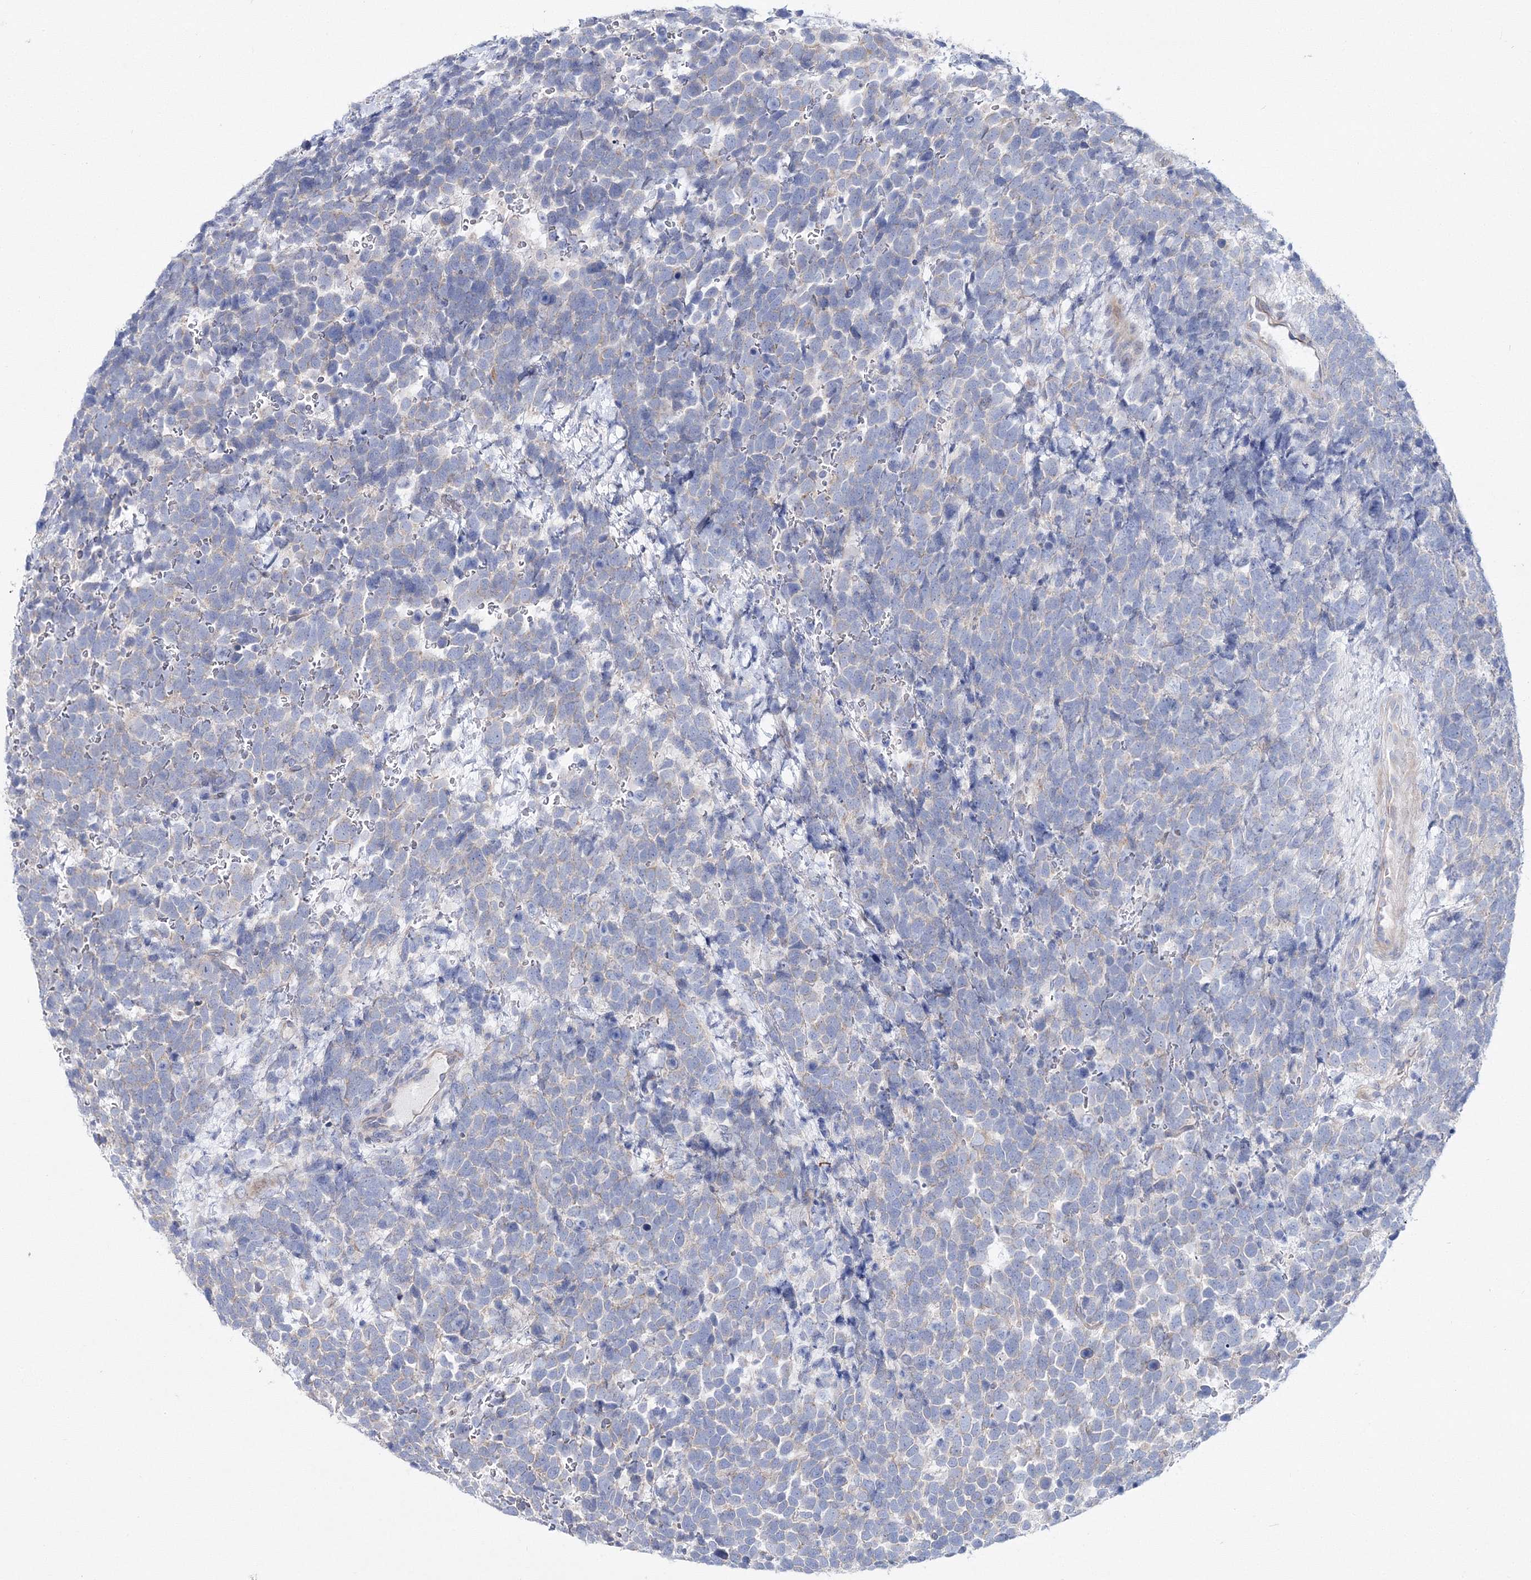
{"staining": {"intensity": "negative", "quantity": "none", "location": "none"}, "tissue": "urothelial cancer", "cell_type": "Tumor cells", "image_type": "cancer", "snomed": [{"axis": "morphology", "description": "Urothelial carcinoma, High grade"}, {"axis": "topography", "description": "Urinary bladder"}], "caption": "Immunohistochemical staining of urothelial cancer reveals no significant staining in tumor cells.", "gene": "ARHGAP32", "patient": {"sex": "female", "age": 82}}